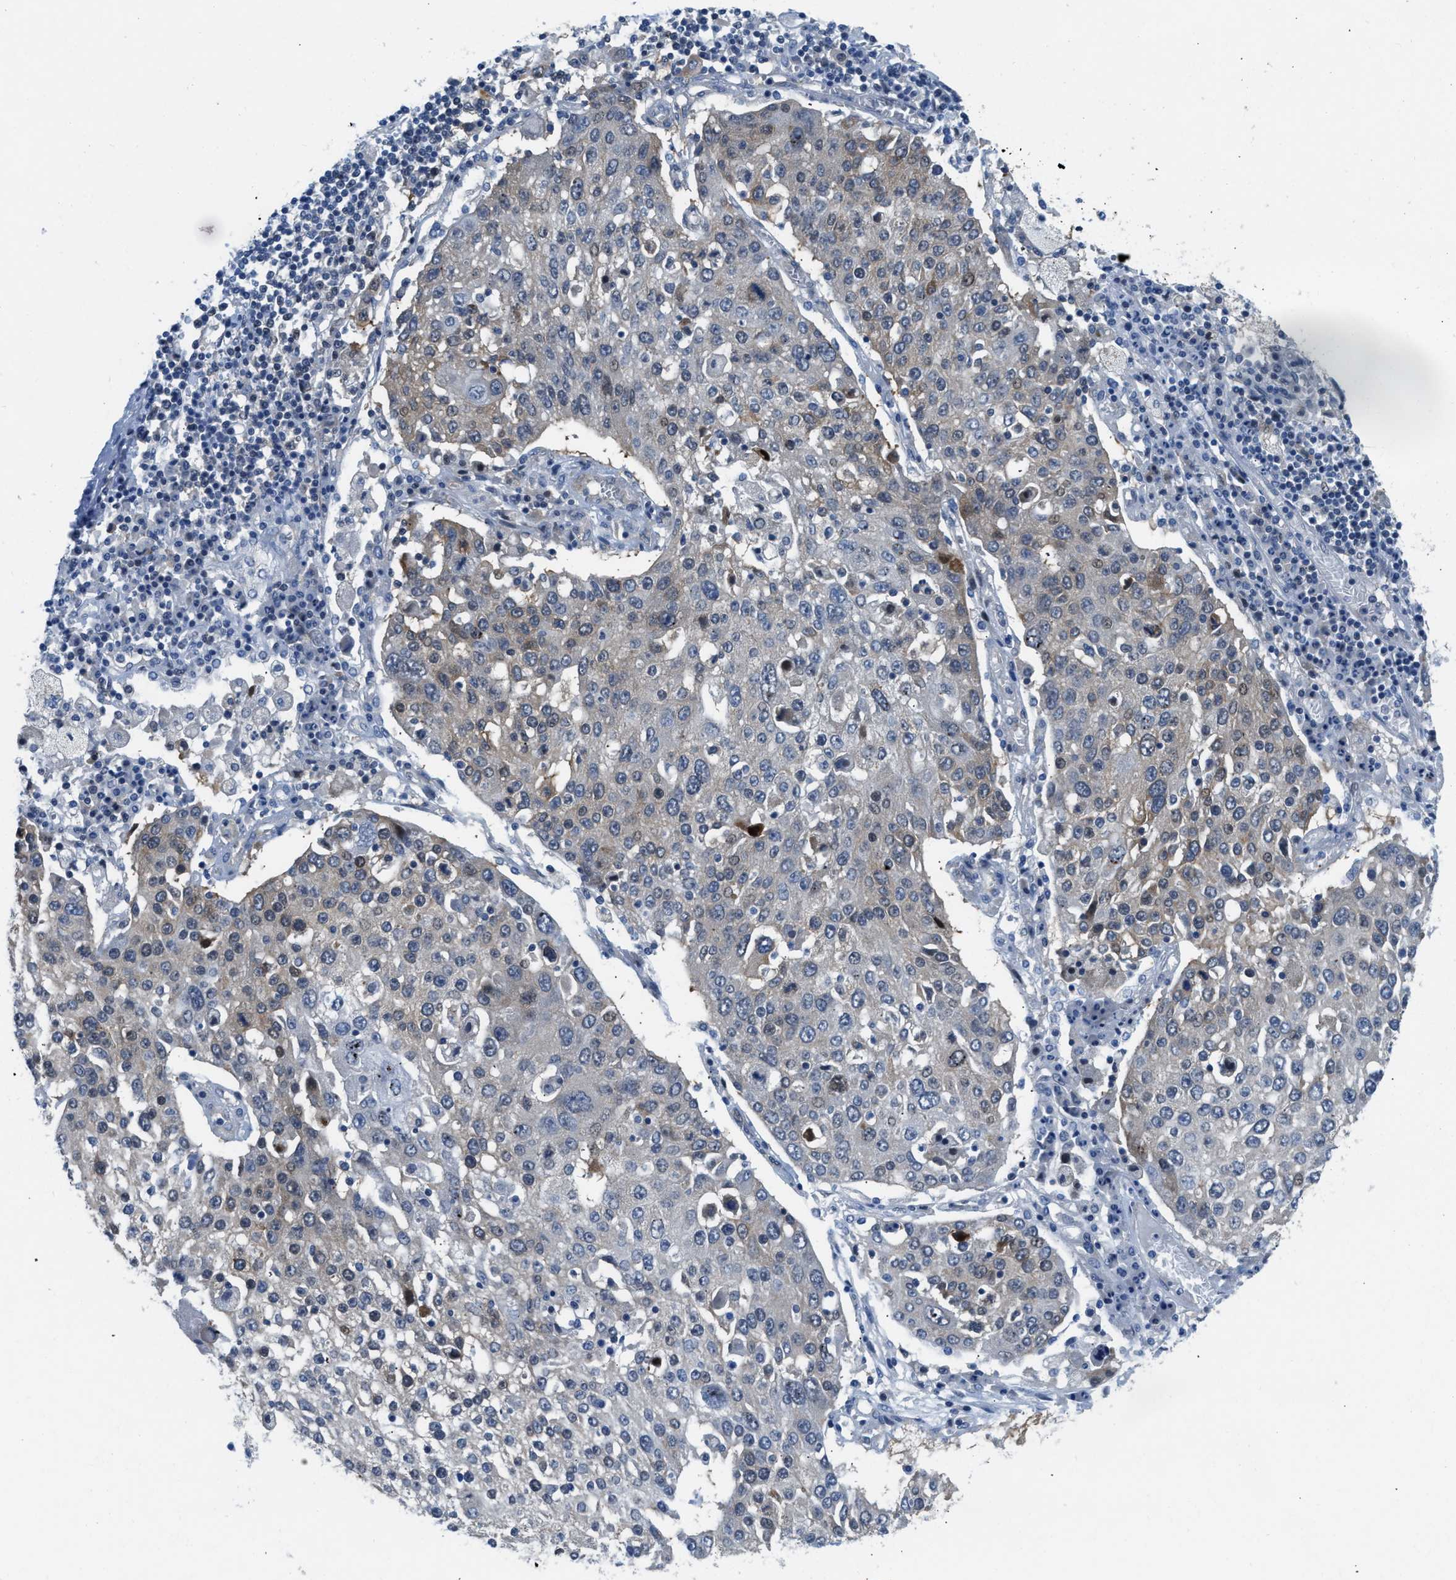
{"staining": {"intensity": "weak", "quantity": "<25%", "location": "cytoplasmic/membranous"}, "tissue": "lung cancer", "cell_type": "Tumor cells", "image_type": "cancer", "snomed": [{"axis": "morphology", "description": "Squamous cell carcinoma, NOS"}, {"axis": "topography", "description": "Lung"}], "caption": "Immunohistochemistry photomicrograph of human squamous cell carcinoma (lung) stained for a protein (brown), which reveals no expression in tumor cells.", "gene": "PFKP", "patient": {"sex": "male", "age": 65}}